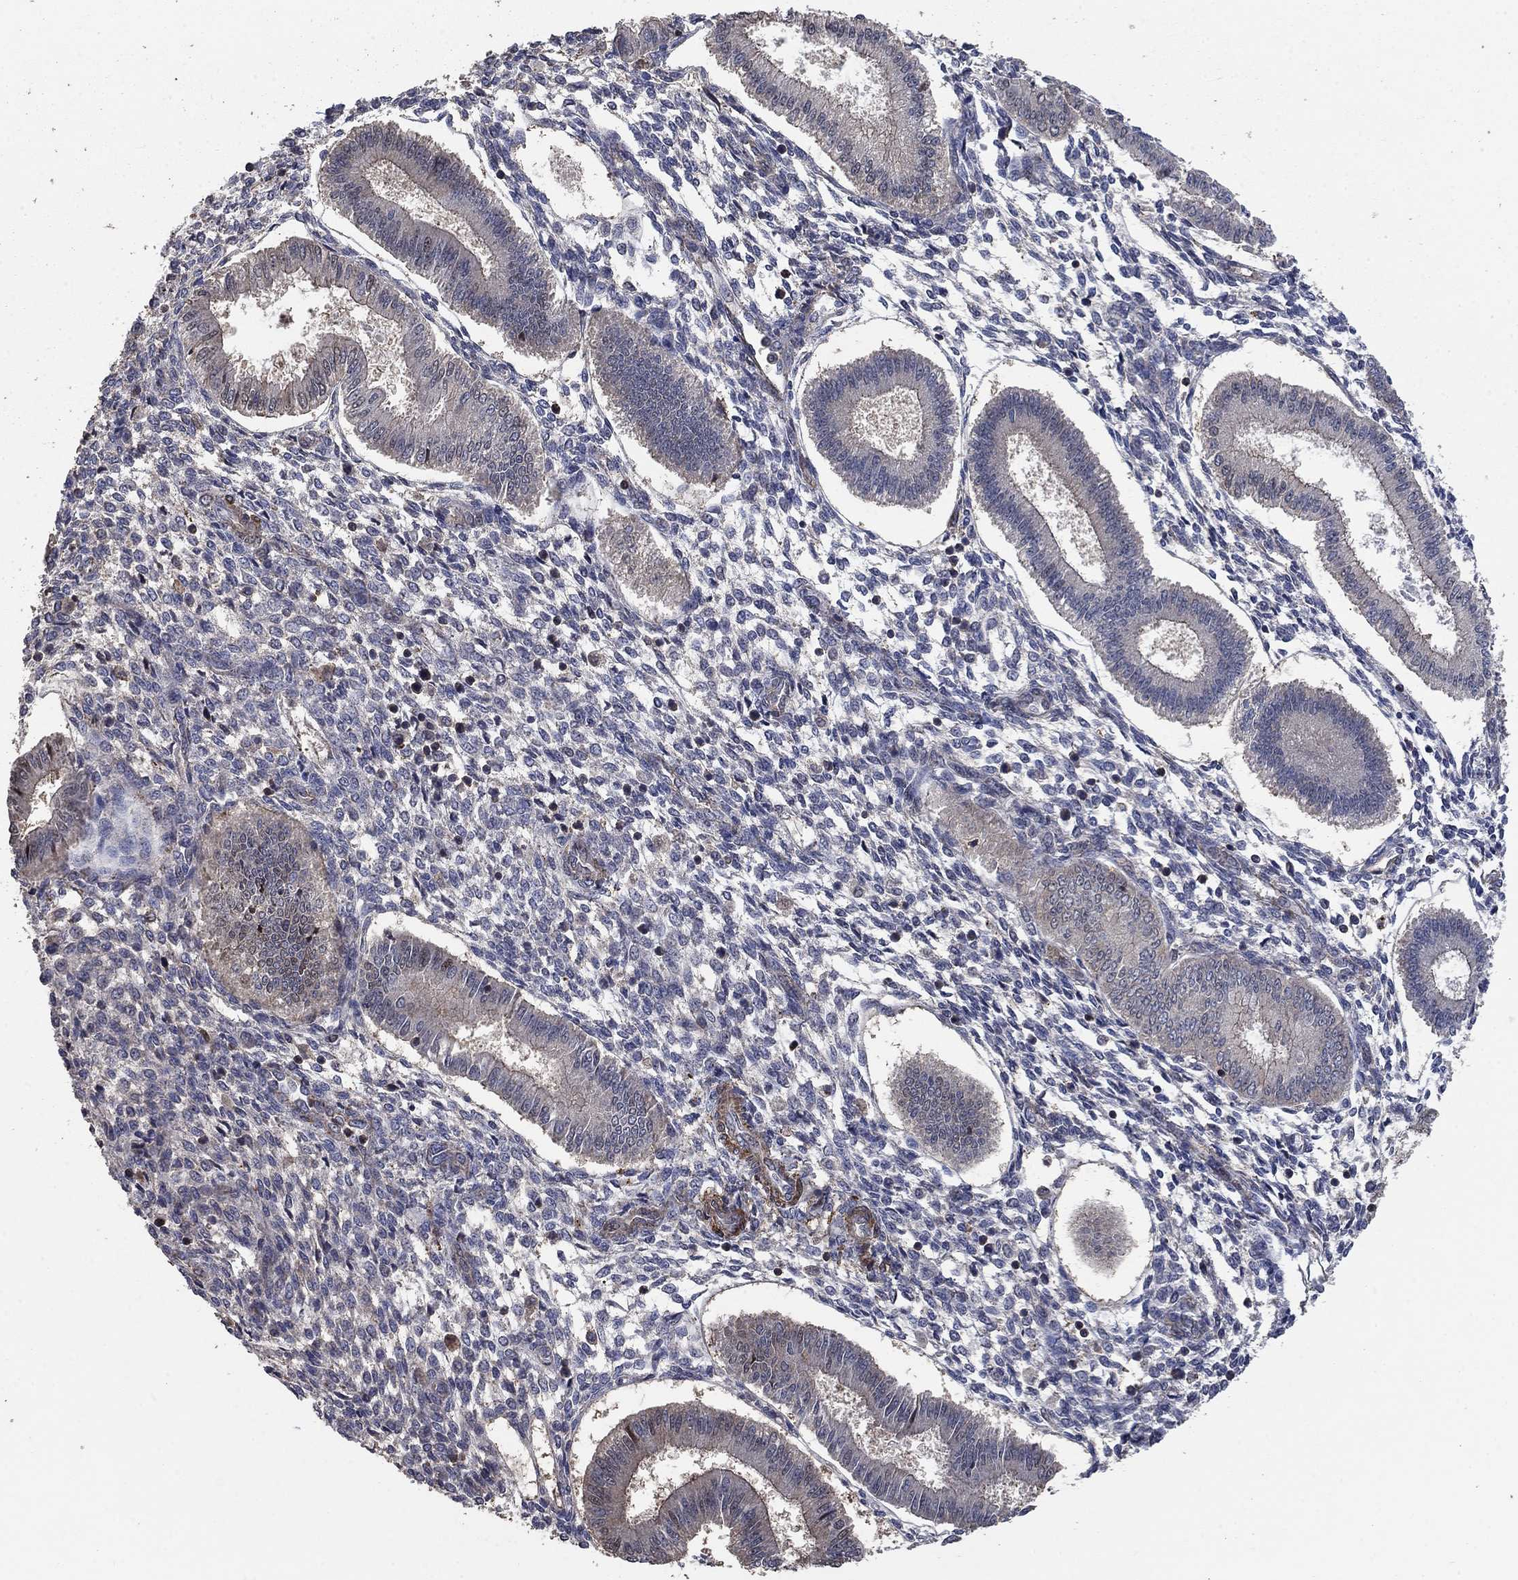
{"staining": {"intensity": "negative", "quantity": "none", "location": "none"}, "tissue": "endometrium", "cell_type": "Cells in endometrial stroma", "image_type": "normal", "snomed": [{"axis": "morphology", "description": "Normal tissue, NOS"}, {"axis": "topography", "description": "Endometrium"}], "caption": "A histopathology image of endometrium stained for a protein displays no brown staining in cells in endometrial stroma. (DAB (3,3'-diaminobenzidine) IHC, high magnification).", "gene": "PDE3A", "patient": {"sex": "female", "age": 43}}